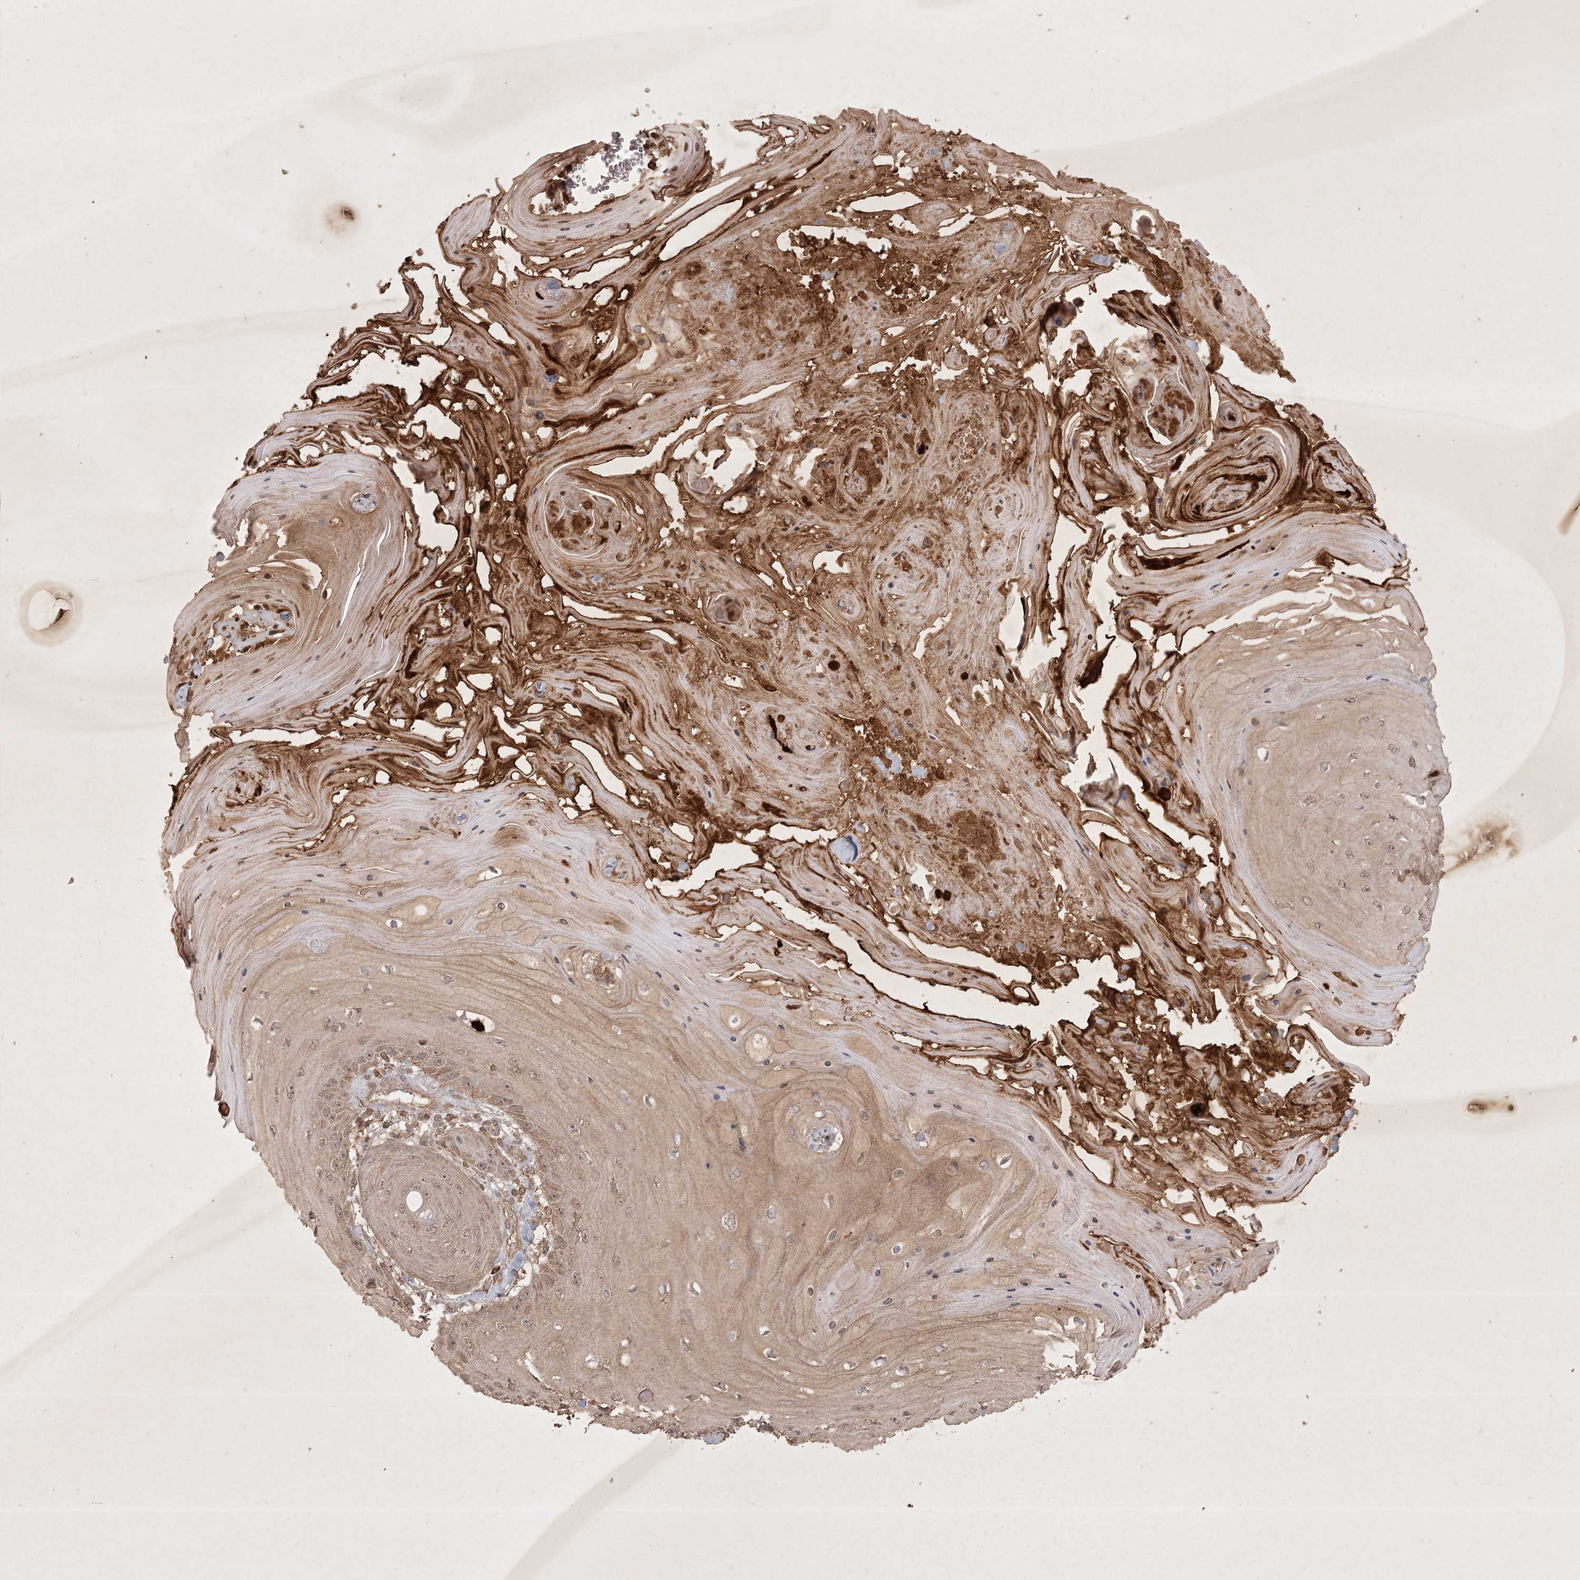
{"staining": {"intensity": "weak", "quantity": ">75%", "location": "cytoplasmic/membranous"}, "tissue": "skin cancer", "cell_type": "Tumor cells", "image_type": "cancer", "snomed": [{"axis": "morphology", "description": "Squamous cell carcinoma, NOS"}, {"axis": "topography", "description": "Skin"}], "caption": "High-magnification brightfield microscopy of skin cancer (squamous cell carcinoma) stained with DAB (3,3'-diaminobenzidine) (brown) and counterstained with hematoxylin (blue). tumor cells exhibit weak cytoplasmic/membranous expression is identified in approximately>75% of cells.", "gene": "ARL13A", "patient": {"sex": "male", "age": 74}}